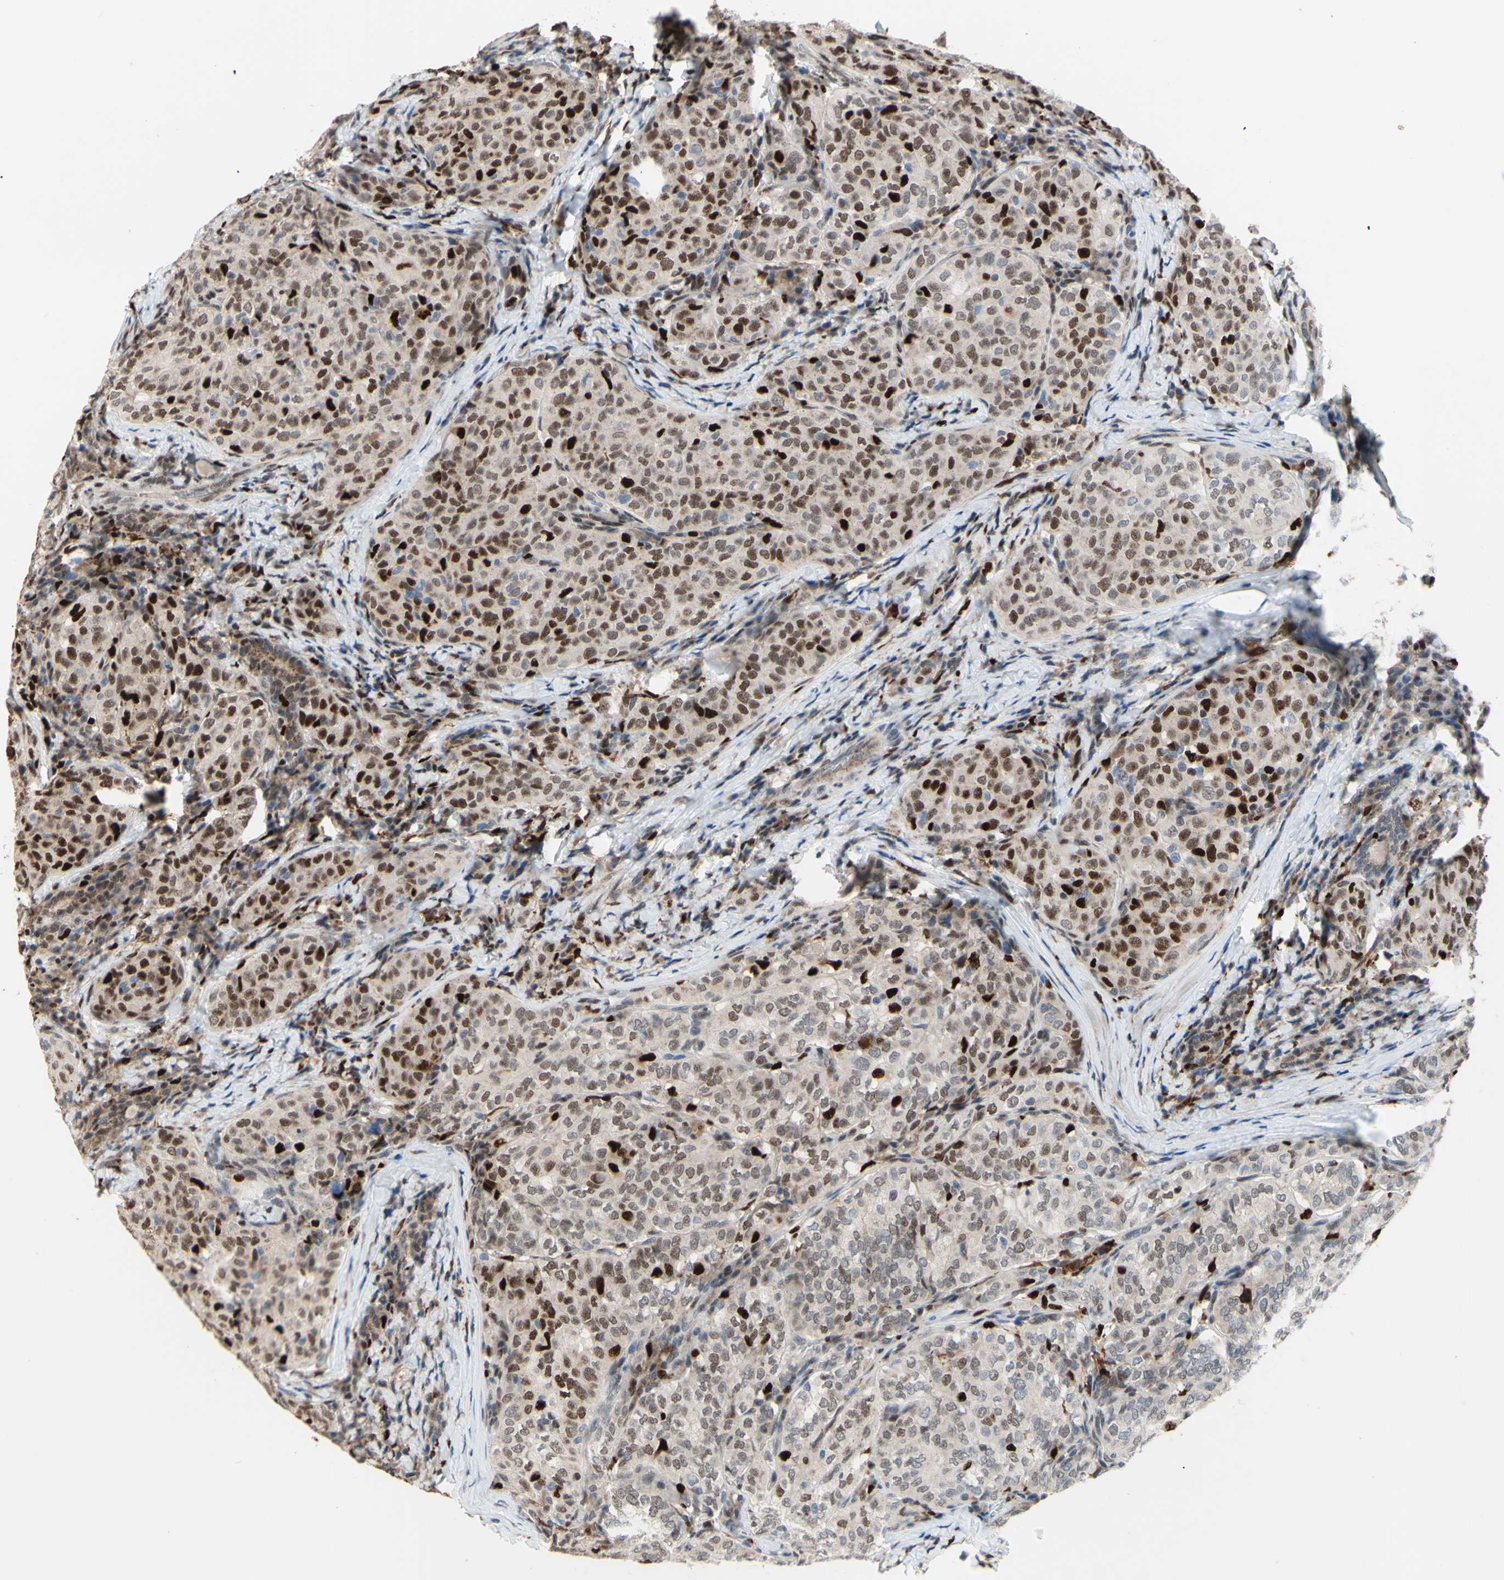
{"staining": {"intensity": "strong", "quantity": "25%-75%", "location": "cytoplasmic/membranous,nuclear"}, "tissue": "thyroid cancer", "cell_type": "Tumor cells", "image_type": "cancer", "snomed": [{"axis": "morphology", "description": "Normal tissue, NOS"}, {"axis": "morphology", "description": "Papillary adenocarcinoma, NOS"}, {"axis": "topography", "description": "Thyroid gland"}], "caption": "IHC (DAB) staining of thyroid cancer (papillary adenocarcinoma) demonstrates strong cytoplasmic/membranous and nuclear protein expression in about 25%-75% of tumor cells. IHC stains the protein in brown and the nuclei are stained blue.", "gene": "EED", "patient": {"sex": "female", "age": 30}}